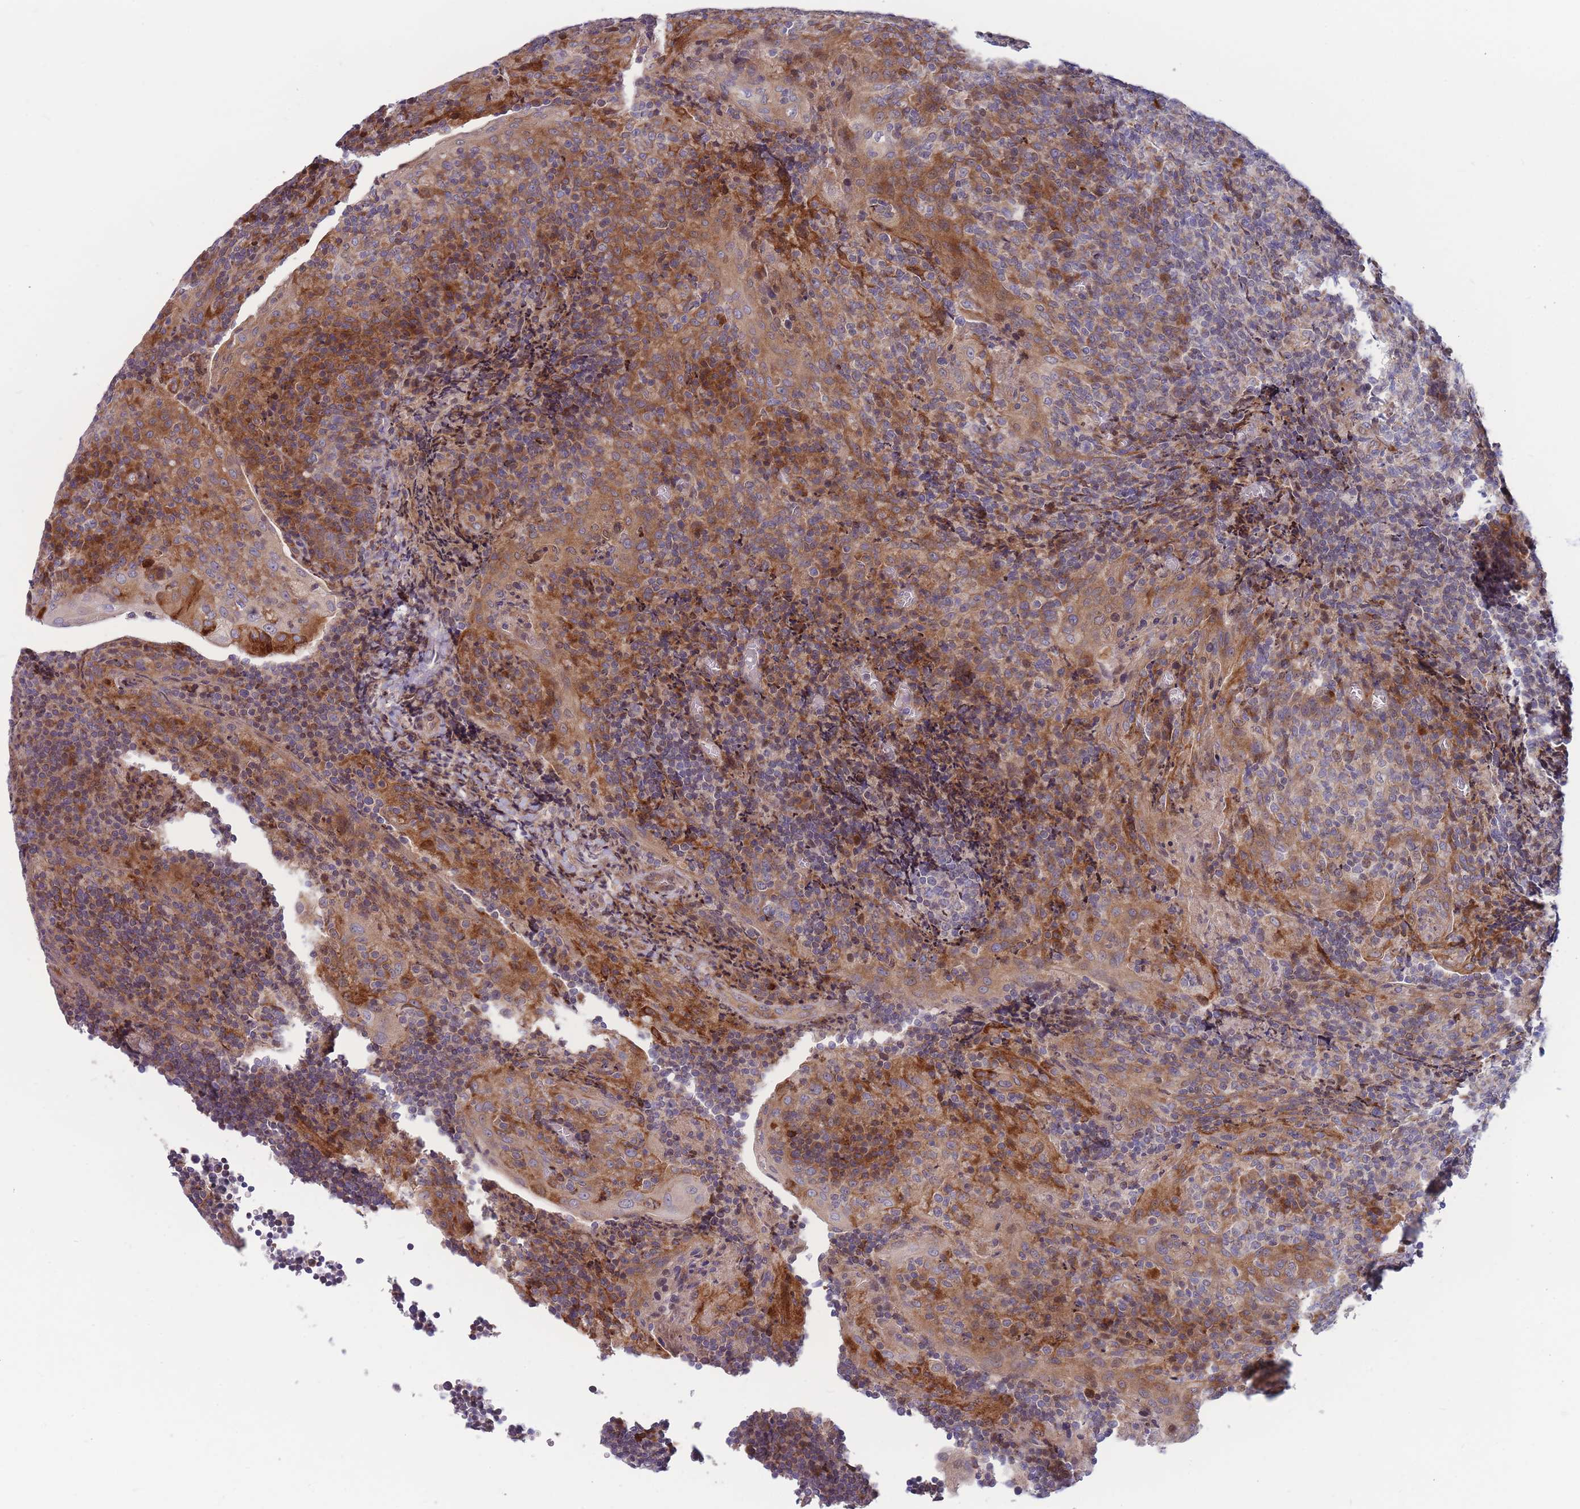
{"staining": {"intensity": "negative", "quantity": "none", "location": "none"}, "tissue": "tonsil", "cell_type": "Germinal center cells", "image_type": "normal", "snomed": [{"axis": "morphology", "description": "Normal tissue, NOS"}, {"axis": "topography", "description": "Tonsil"}], "caption": "The photomicrograph exhibits no significant positivity in germinal center cells of tonsil. The staining was performed using DAB (3,3'-diaminobenzidine) to visualize the protein expression in brown, while the nuclei were stained in blue with hematoxylin (Magnification: 20x).", "gene": "TMEM131L", "patient": {"sex": "male", "age": 17}}